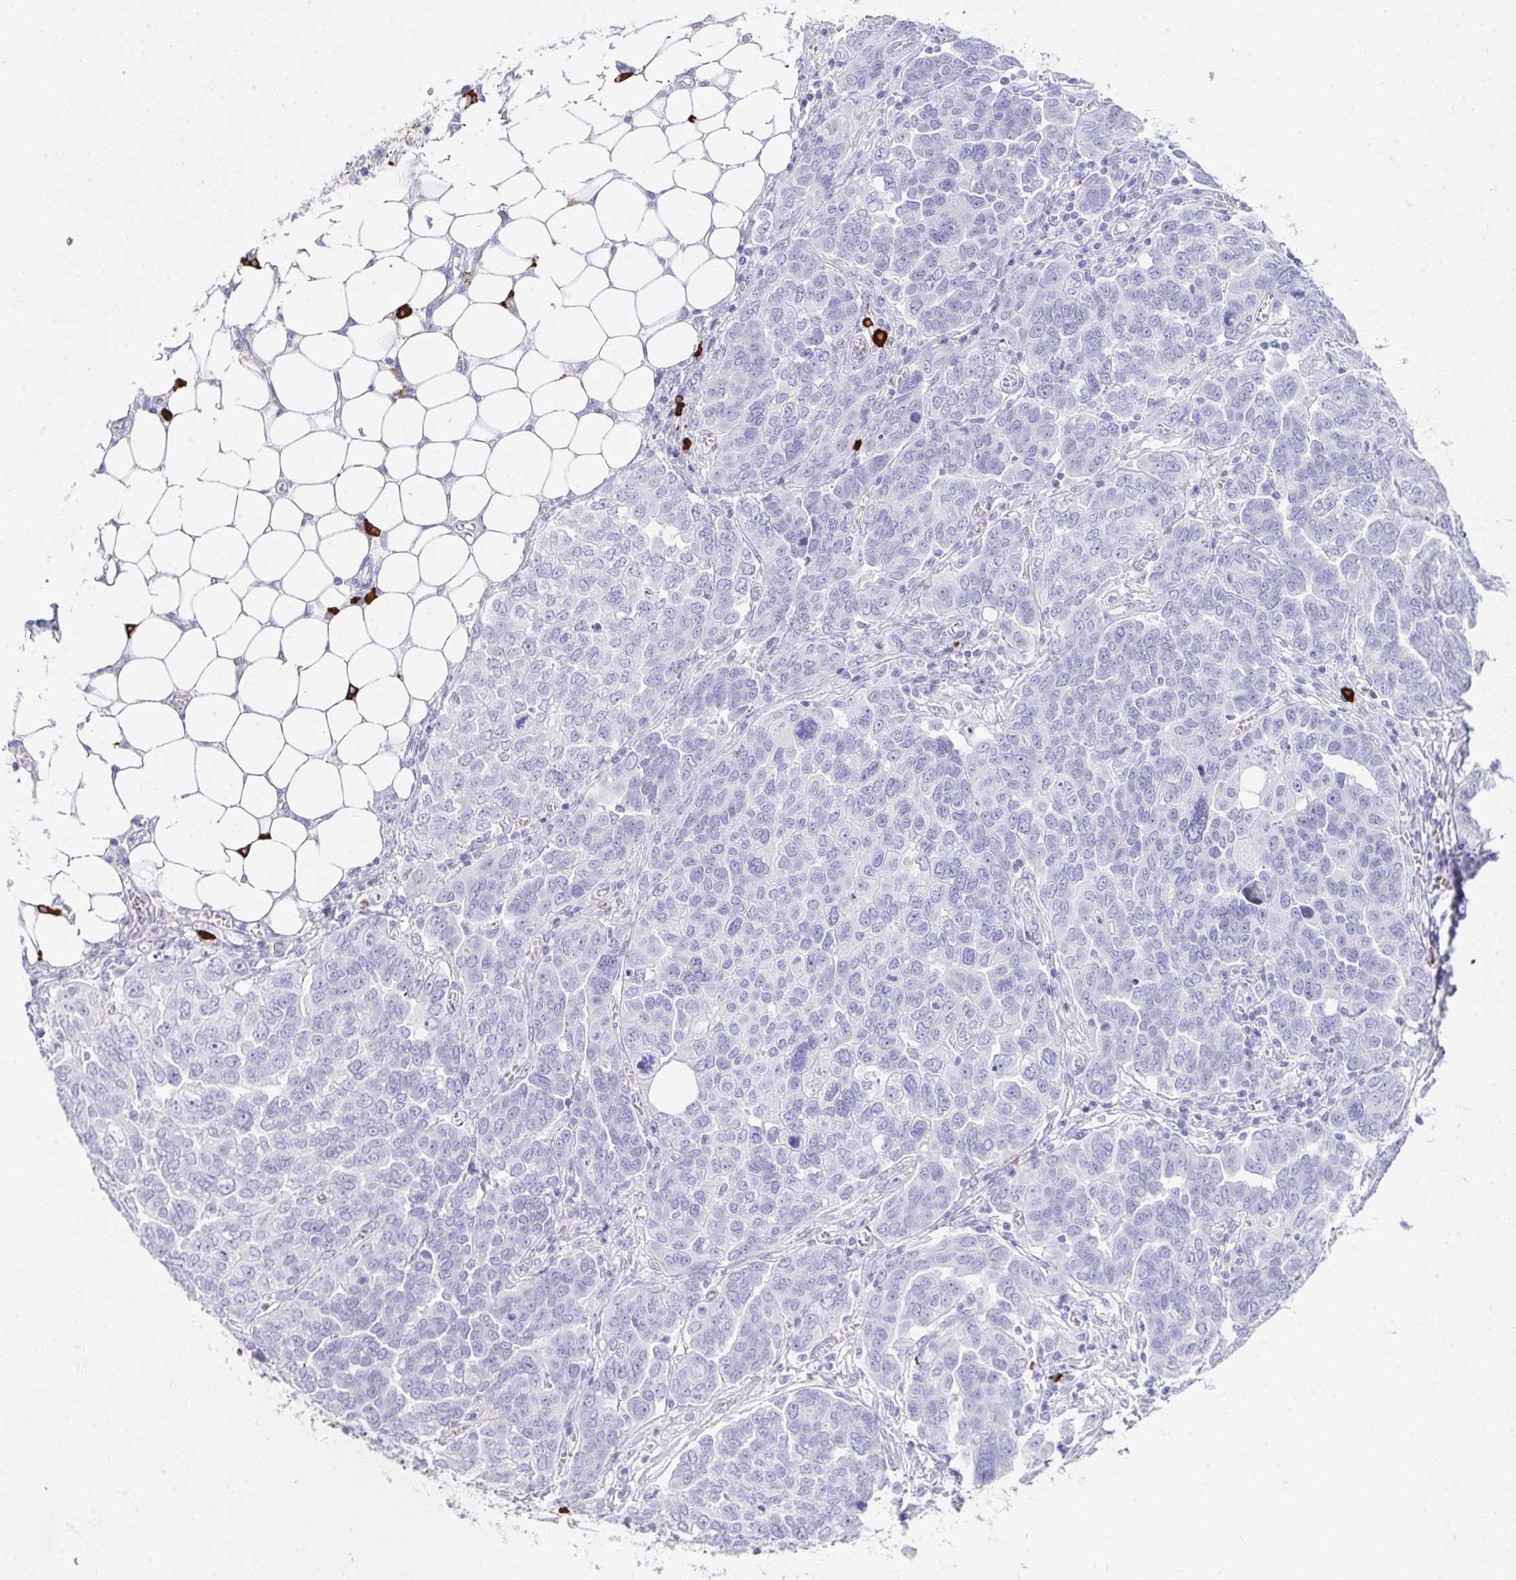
{"staining": {"intensity": "negative", "quantity": "none", "location": "none"}, "tissue": "ovarian cancer", "cell_type": "Tumor cells", "image_type": "cancer", "snomed": [{"axis": "morphology", "description": "Cystadenocarcinoma, serous, NOS"}, {"axis": "topography", "description": "Ovary"}], "caption": "Tumor cells are negative for brown protein staining in ovarian cancer.", "gene": "CDADC1", "patient": {"sex": "female", "age": 59}}